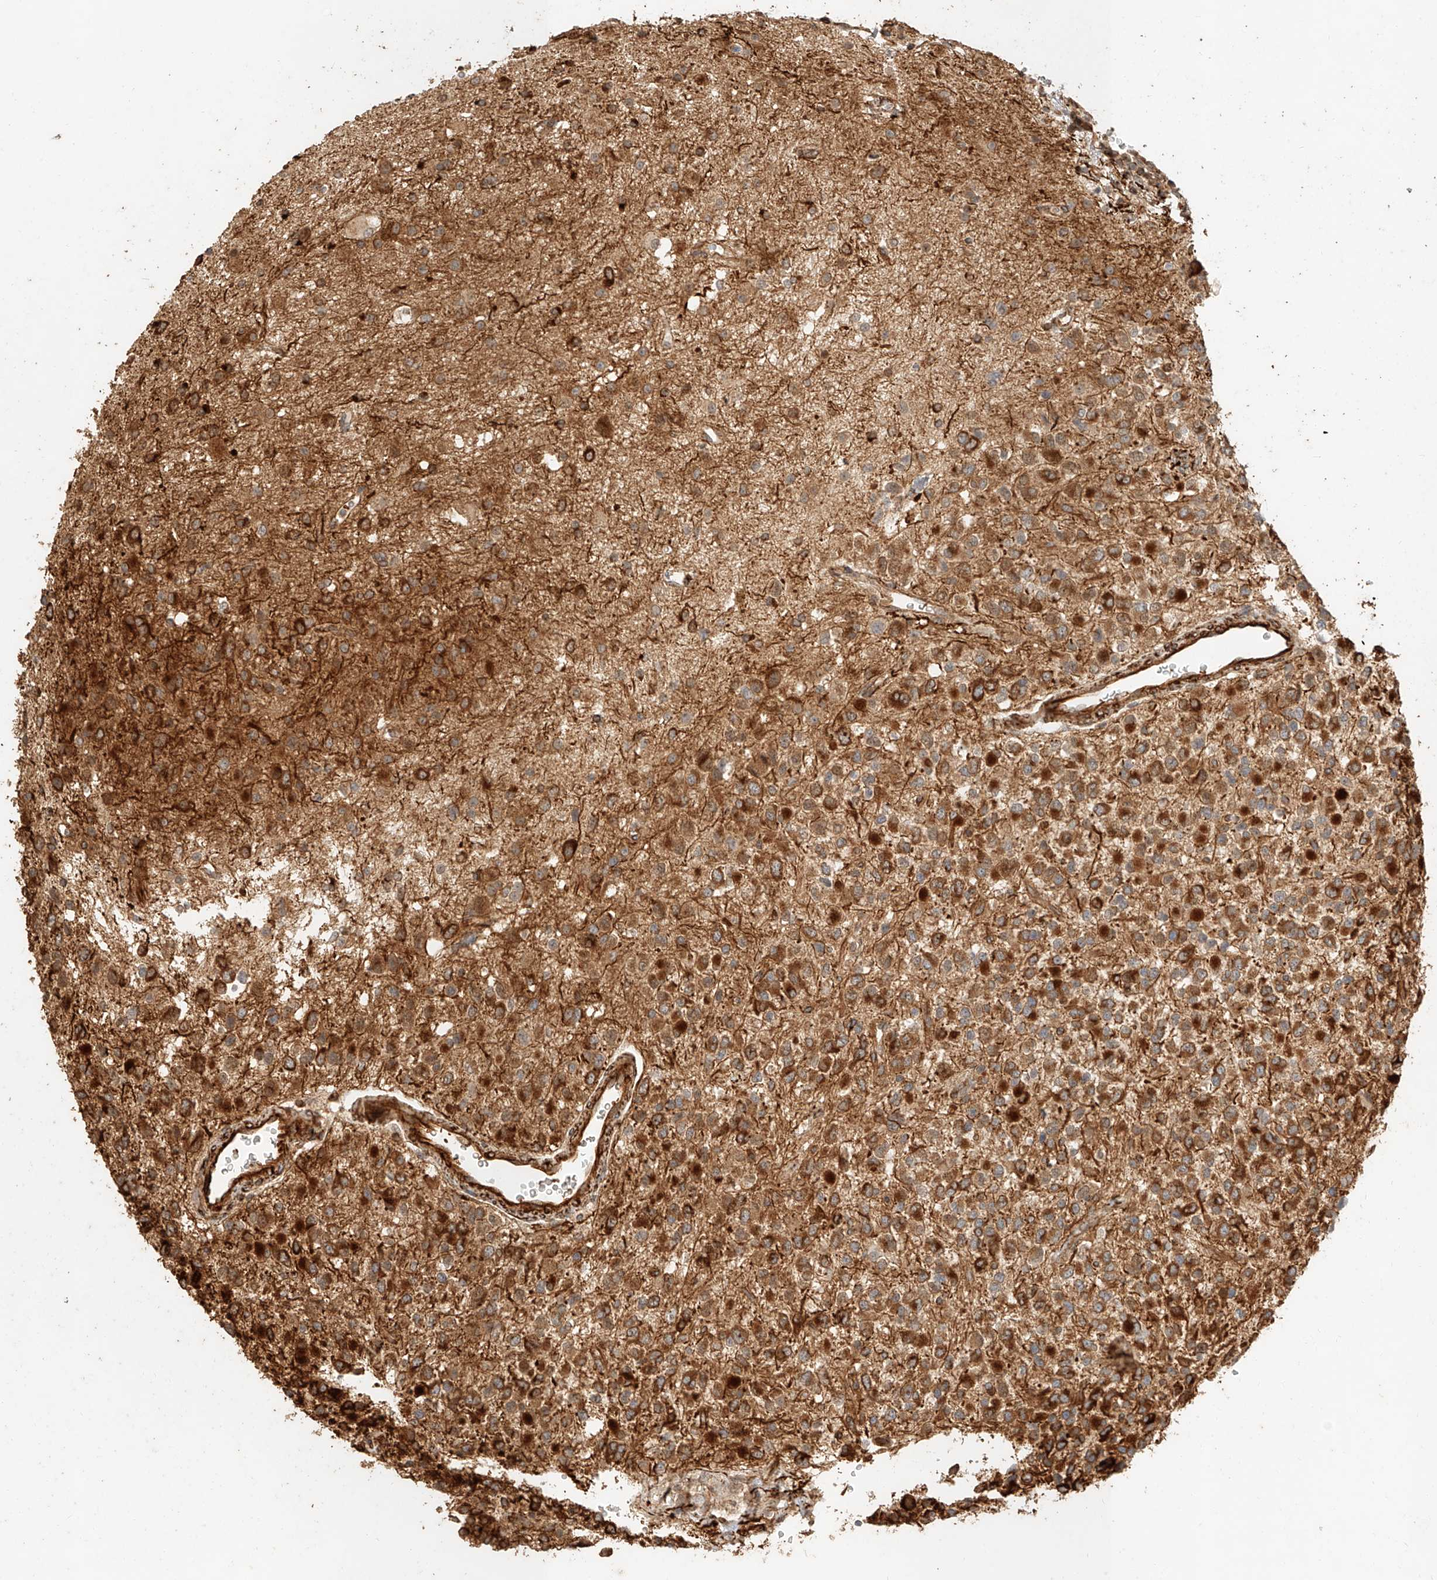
{"staining": {"intensity": "moderate", "quantity": ">75%", "location": "cytoplasmic/membranous"}, "tissue": "glioma", "cell_type": "Tumor cells", "image_type": "cancer", "snomed": [{"axis": "morphology", "description": "Glioma, malignant, High grade"}, {"axis": "topography", "description": "Brain"}], "caption": "An immunohistochemistry (IHC) image of neoplastic tissue is shown. Protein staining in brown highlights moderate cytoplasmic/membranous positivity in malignant high-grade glioma within tumor cells. (Stains: DAB in brown, nuclei in blue, Microscopy: brightfield microscopy at high magnification).", "gene": "NAP1L1", "patient": {"sex": "male", "age": 34}}